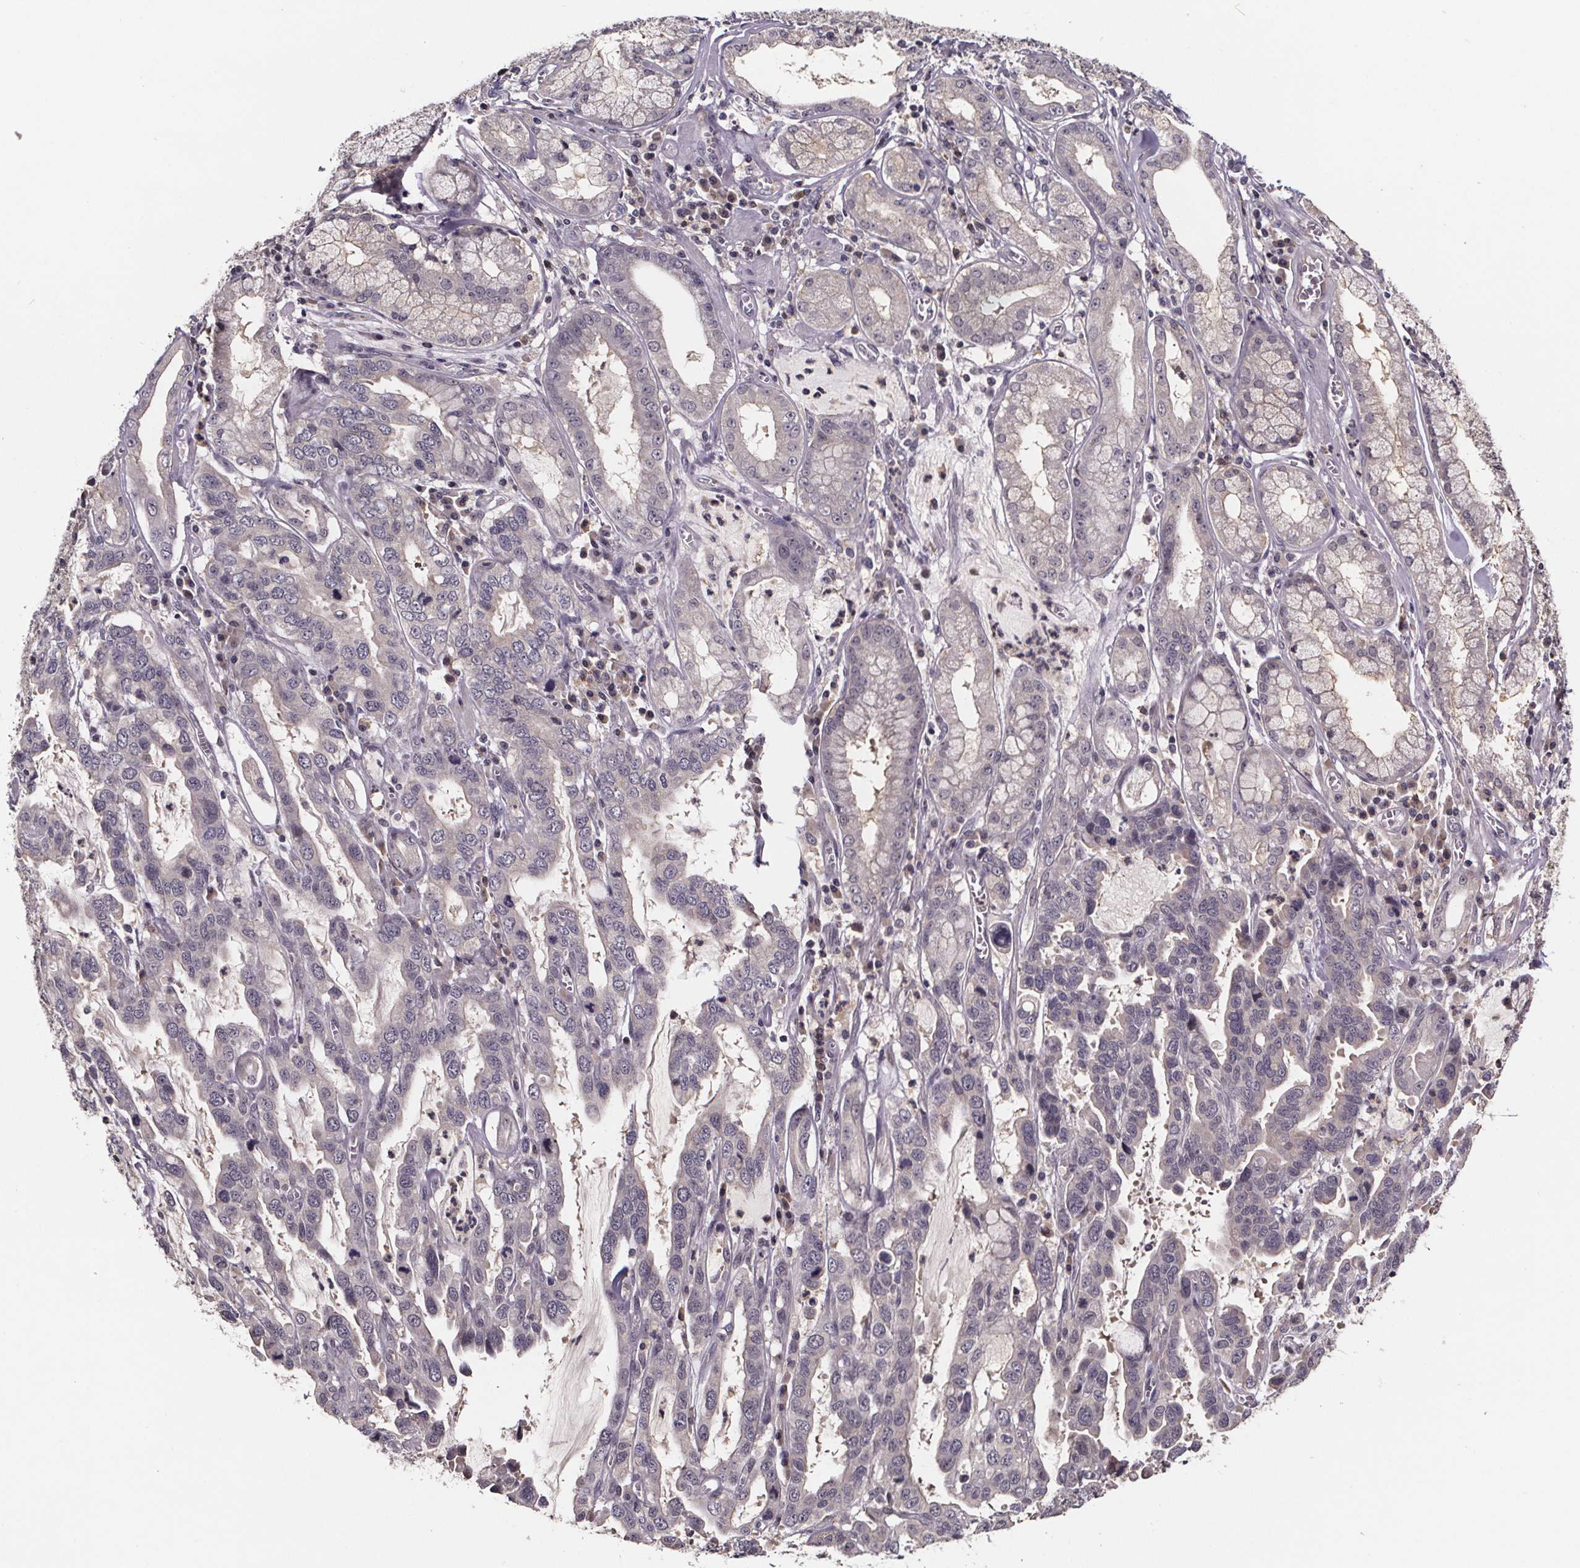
{"staining": {"intensity": "moderate", "quantity": "<25%", "location": "cytoplasmic/membranous"}, "tissue": "stomach cancer", "cell_type": "Tumor cells", "image_type": "cancer", "snomed": [{"axis": "morphology", "description": "Adenocarcinoma, NOS"}, {"axis": "topography", "description": "Stomach, lower"}], "caption": "Immunohistochemical staining of human adenocarcinoma (stomach) reveals low levels of moderate cytoplasmic/membranous positivity in about <25% of tumor cells.", "gene": "SMIM1", "patient": {"sex": "female", "age": 76}}